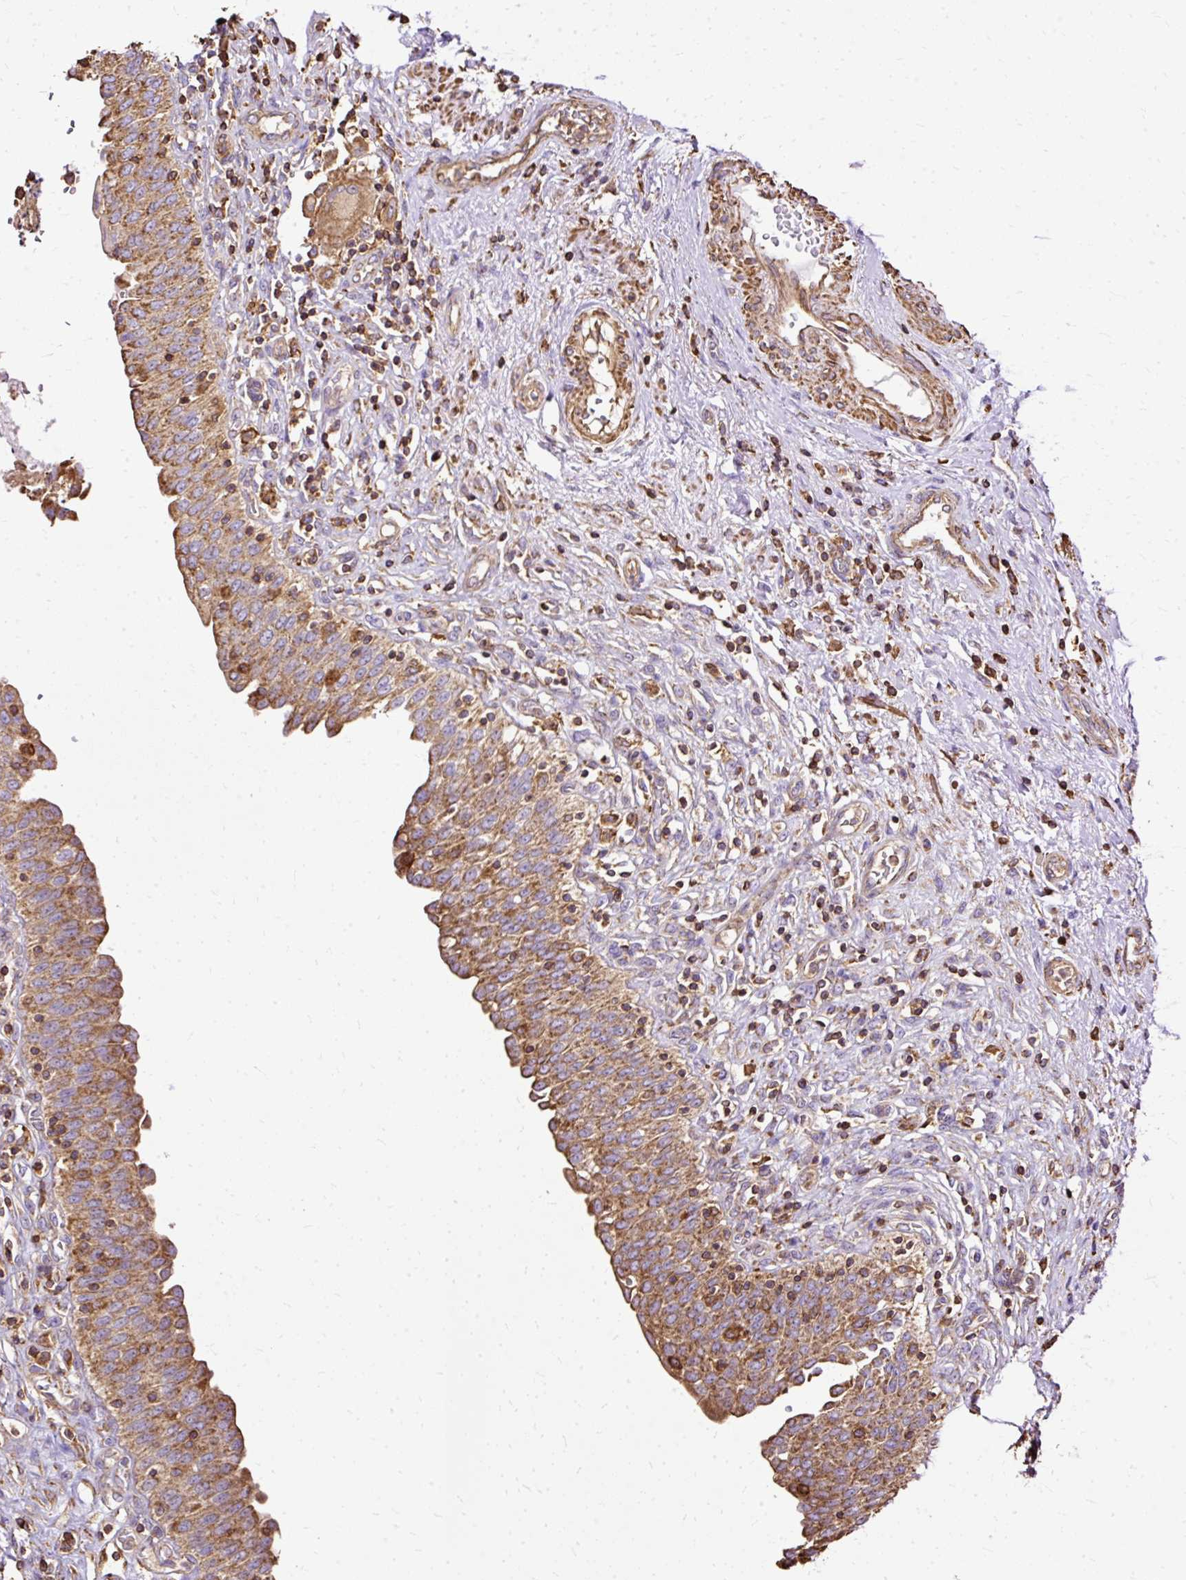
{"staining": {"intensity": "moderate", "quantity": ">75%", "location": "cytoplasmic/membranous"}, "tissue": "urinary bladder", "cell_type": "Urothelial cells", "image_type": "normal", "snomed": [{"axis": "morphology", "description": "Normal tissue, NOS"}, {"axis": "topography", "description": "Urinary bladder"}], "caption": "Protein analysis of benign urinary bladder shows moderate cytoplasmic/membranous staining in about >75% of urothelial cells. (DAB IHC with brightfield microscopy, high magnification).", "gene": "KLHL11", "patient": {"sex": "male", "age": 71}}